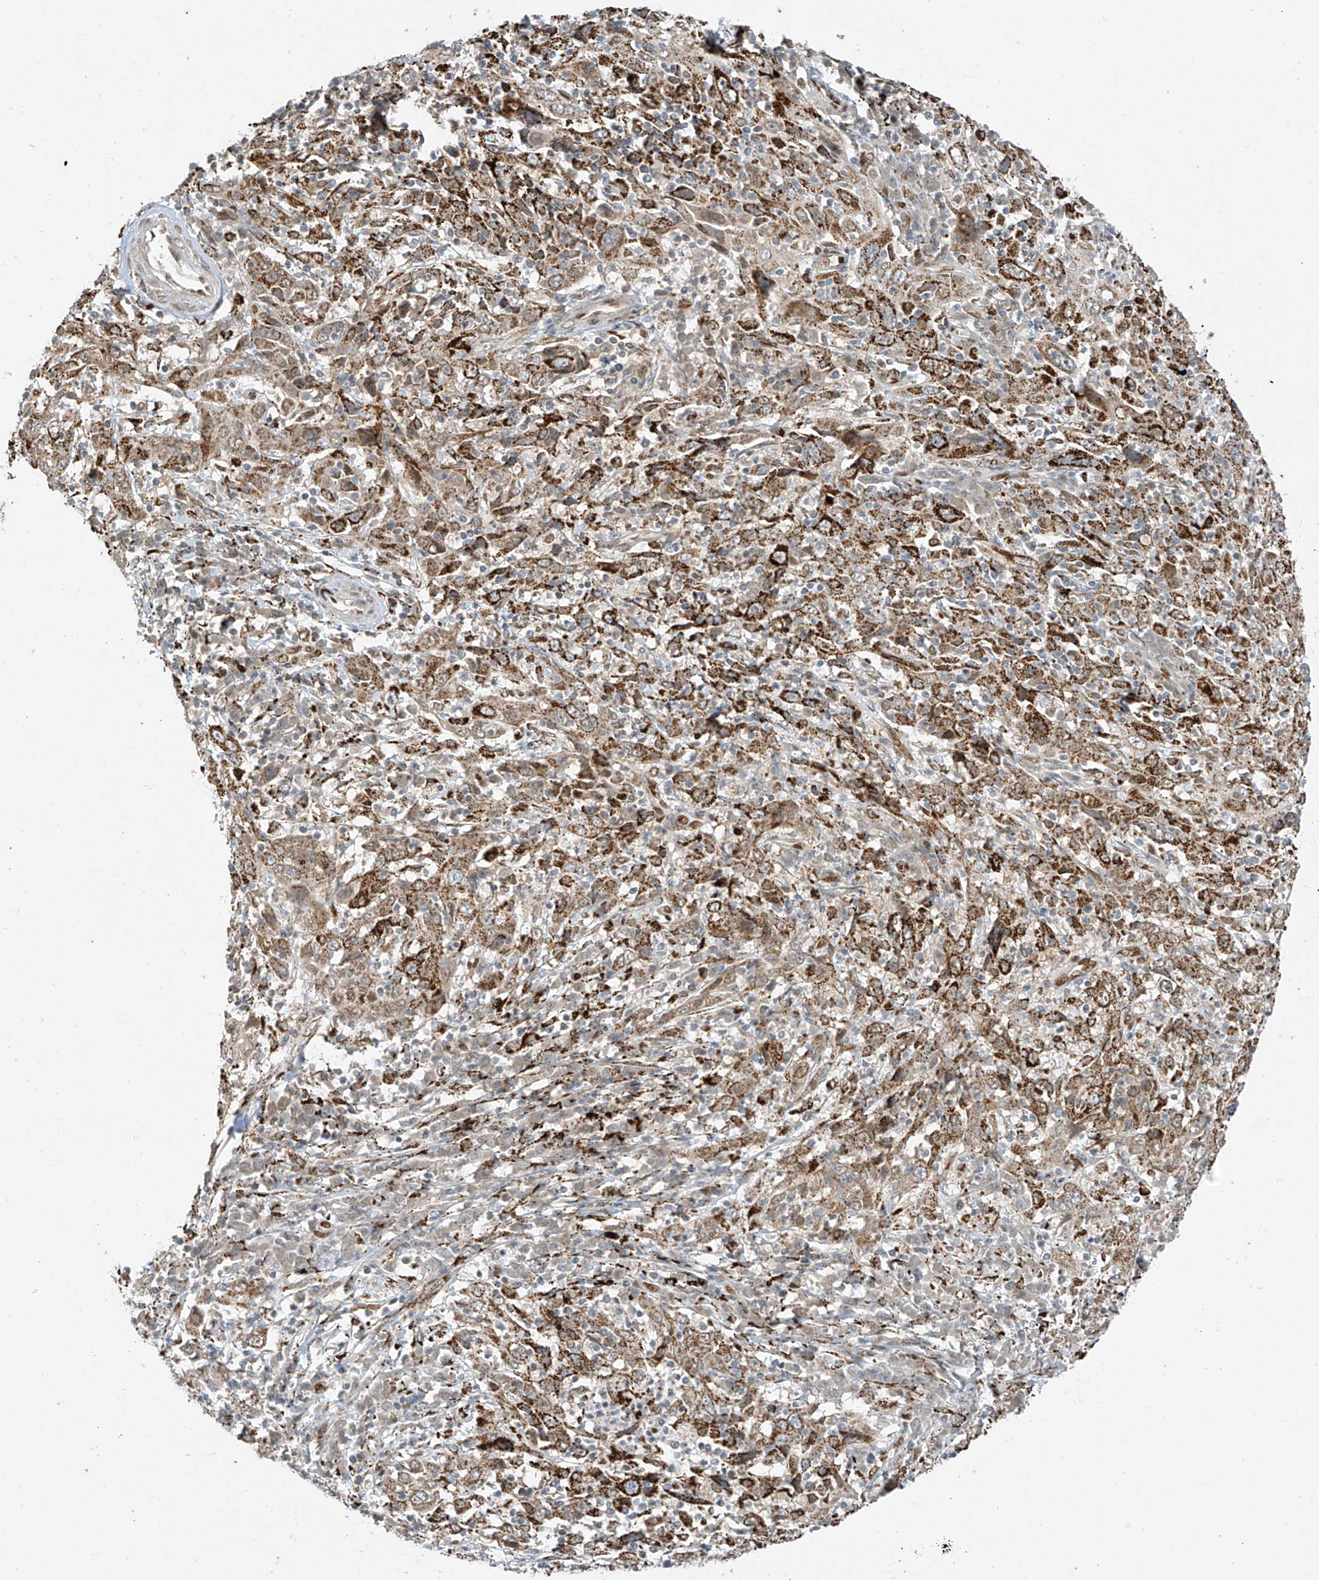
{"staining": {"intensity": "strong", "quantity": "25%-75%", "location": "cytoplasmic/membranous"}, "tissue": "cervical cancer", "cell_type": "Tumor cells", "image_type": "cancer", "snomed": [{"axis": "morphology", "description": "Squamous cell carcinoma, NOS"}, {"axis": "topography", "description": "Cervix"}], "caption": "Strong cytoplasmic/membranous protein expression is present in about 25%-75% of tumor cells in cervical squamous cell carcinoma.", "gene": "PM20D2", "patient": {"sex": "female", "age": 46}}